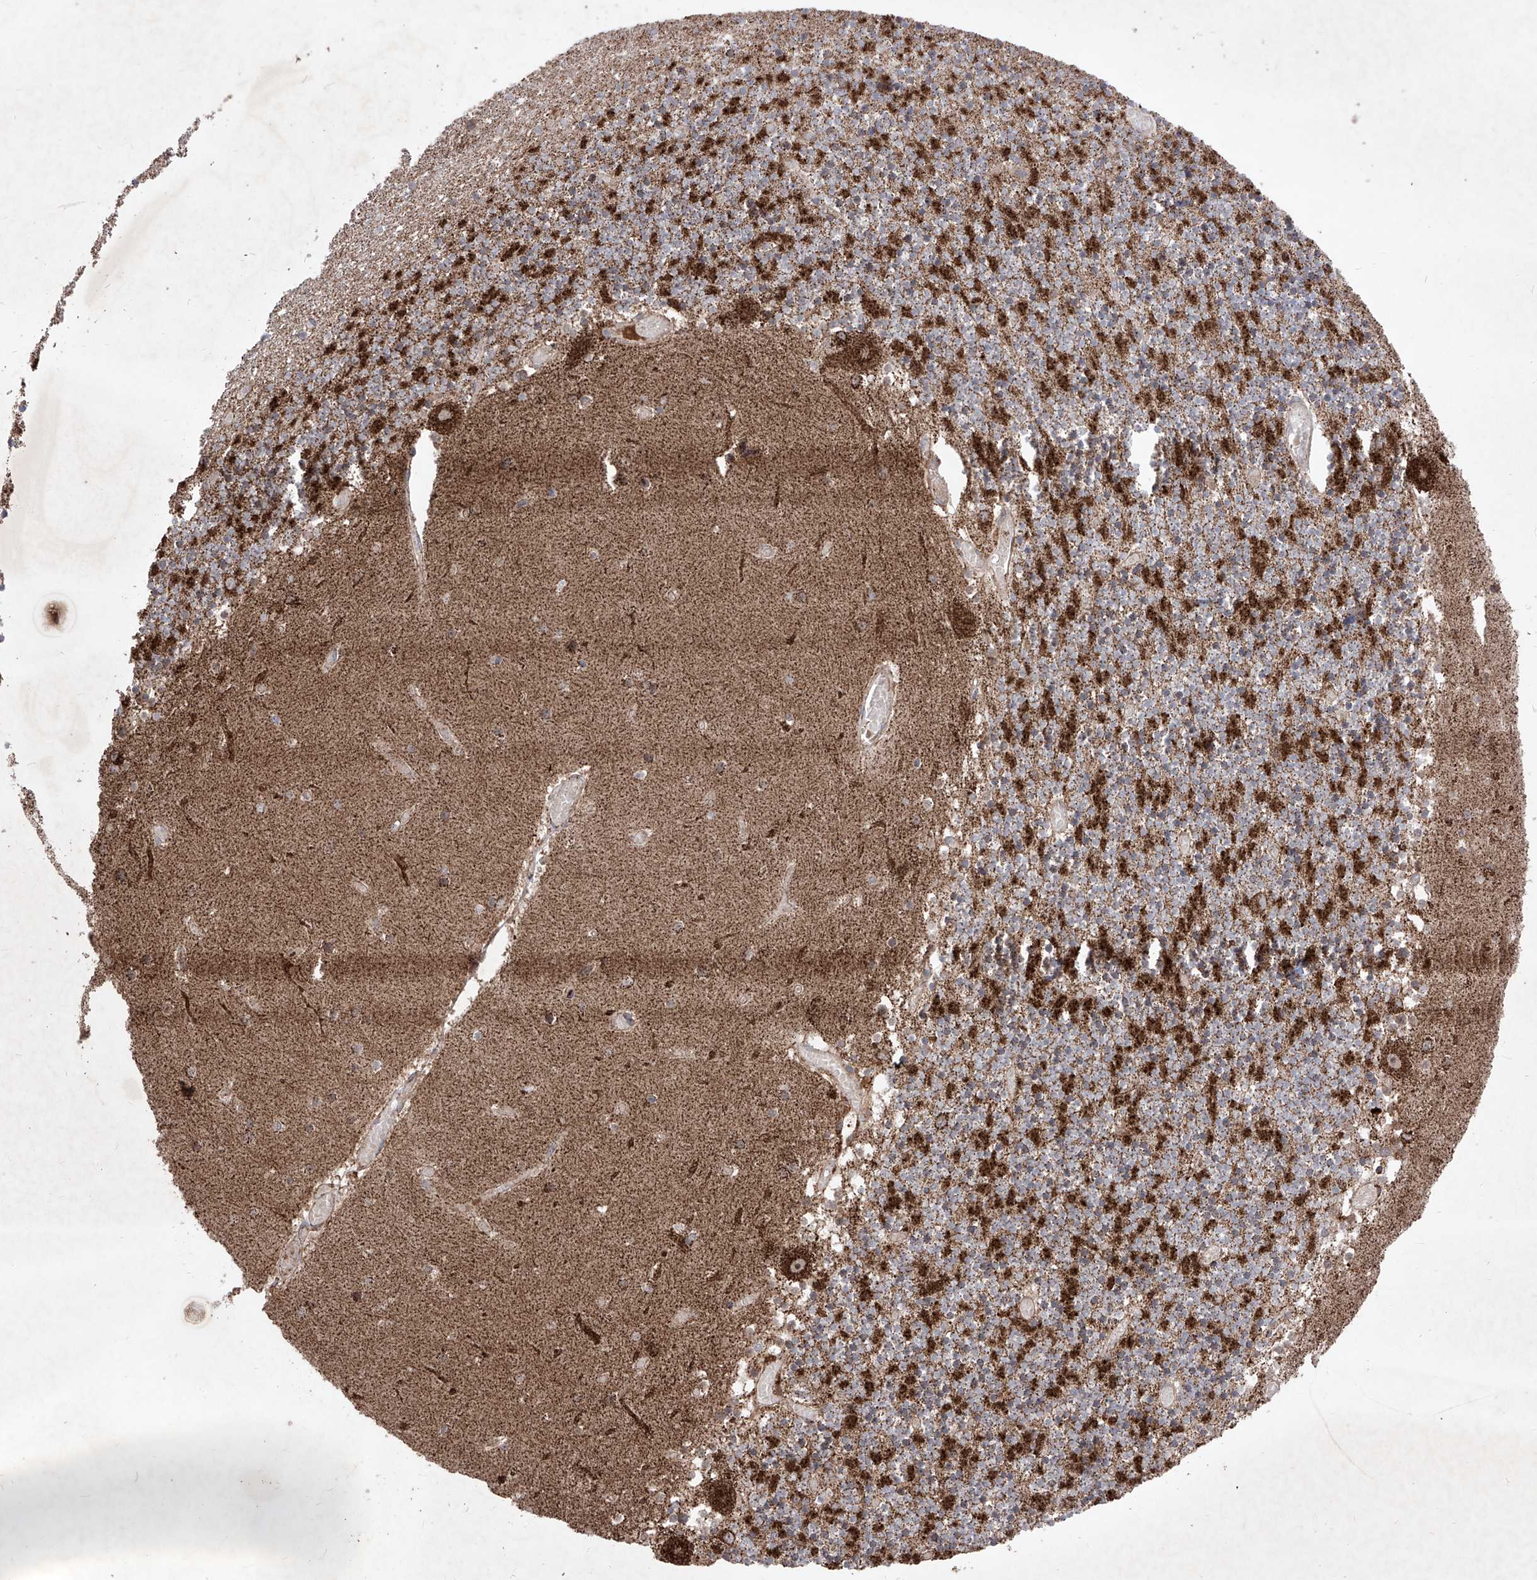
{"staining": {"intensity": "moderate", "quantity": ">75%", "location": "cytoplasmic/membranous"}, "tissue": "cerebellum", "cell_type": "Cells in granular layer", "image_type": "normal", "snomed": [{"axis": "morphology", "description": "Normal tissue, NOS"}, {"axis": "topography", "description": "Cerebellum"}], "caption": "Cerebellum stained with immunohistochemistry shows moderate cytoplasmic/membranous expression in about >75% of cells in granular layer.", "gene": "SEMA6A", "patient": {"sex": "female", "age": 28}}